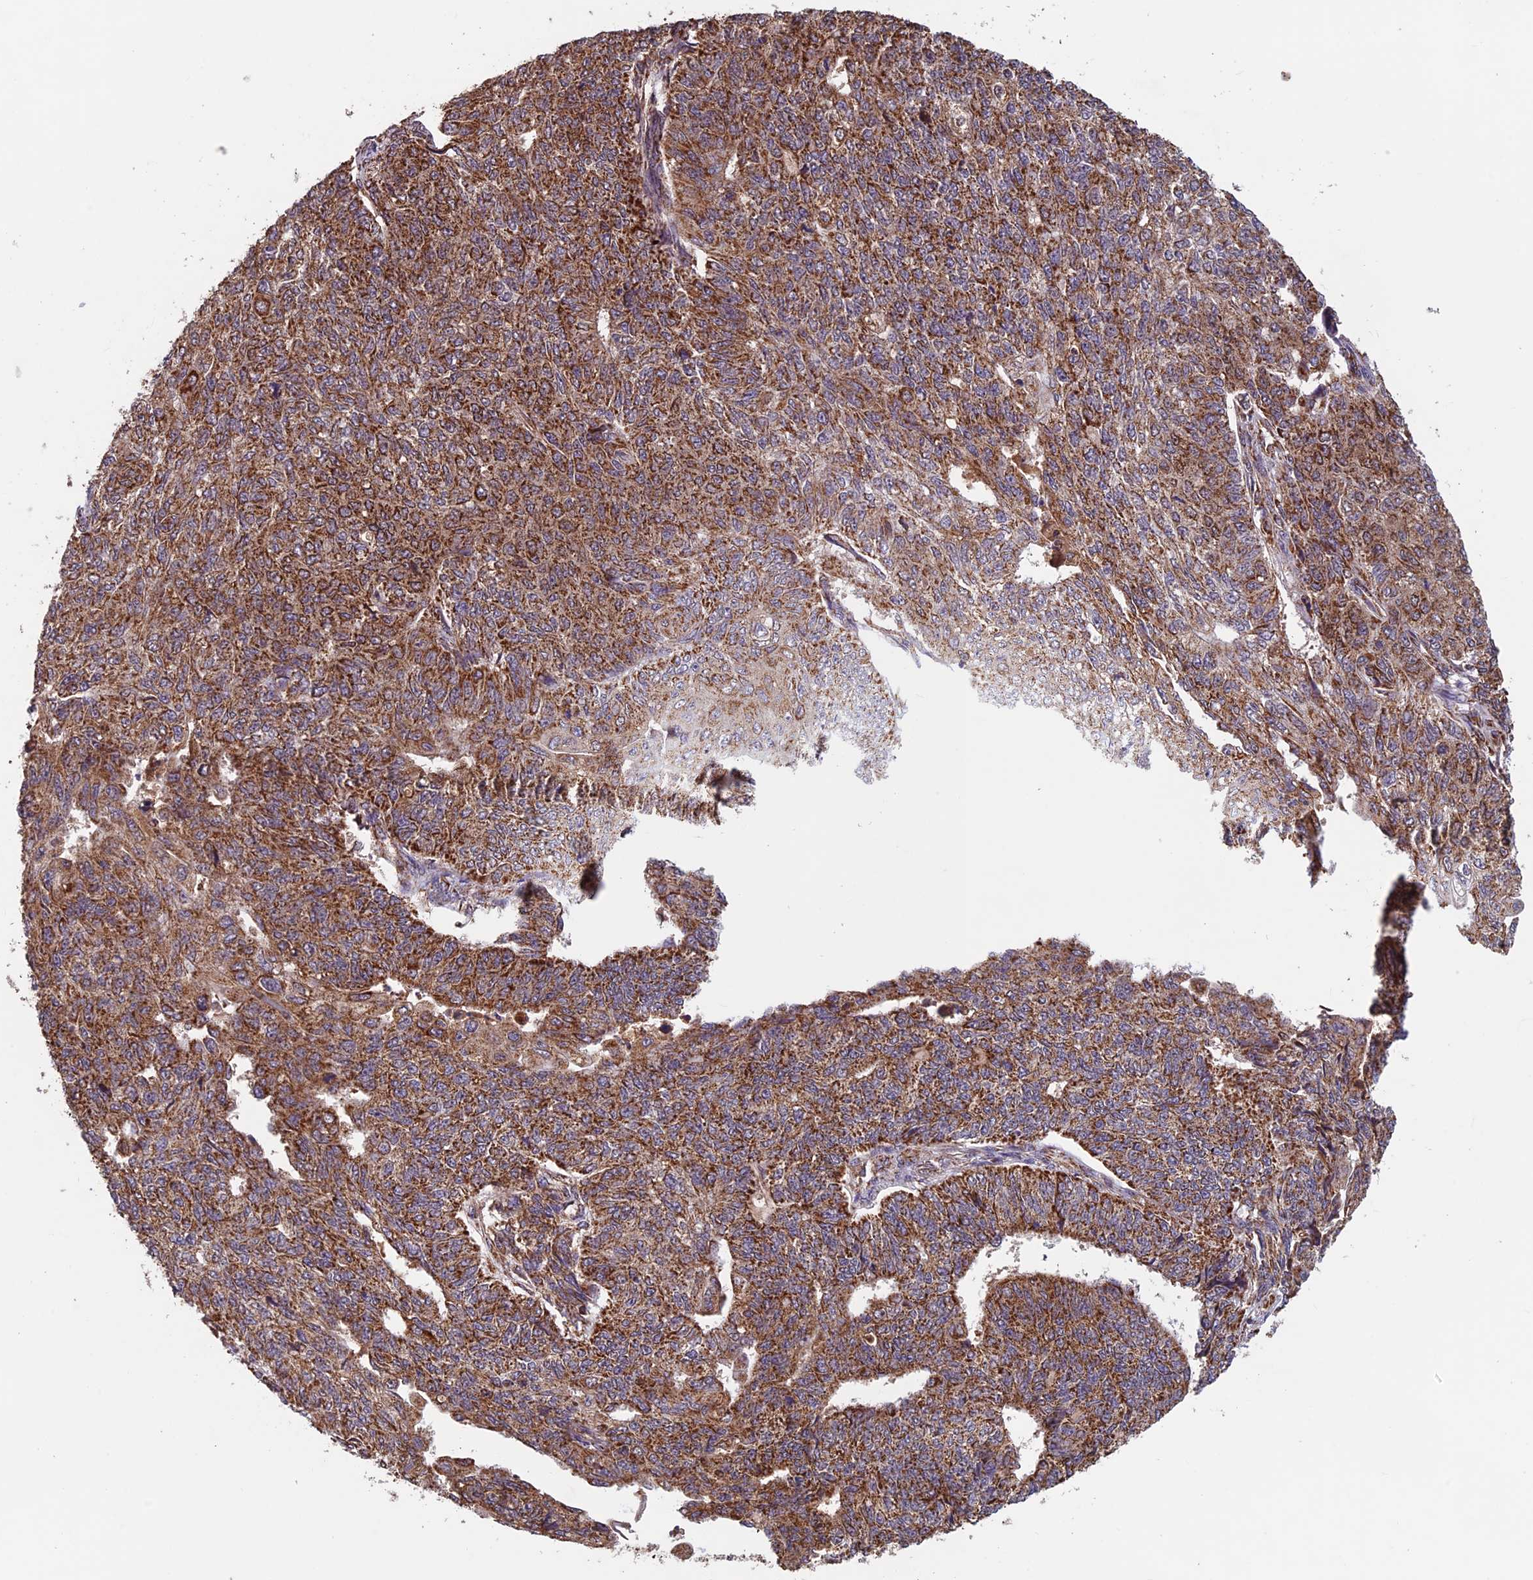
{"staining": {"intensity": "strong", "quantity": ">75%", "location": "cytoplasmic/membranous"}, "tissue": "endometrial cancer", "cell_type": "Tumor cells", "image_type": "cancer", "snomed": [{"axis": "morphology", "description": "Adenocarcinoma, NOS"}, {"axis": "topography", "description": "Endometrium"}], "caption": "Protein expression analysis of endometrial cancer demonstrates strong cytoplasmic/membranous positivity in approximately >75% of tumor cells.", "gene": "CCDC15", "patient": {"sex": "female", "age": 32}}